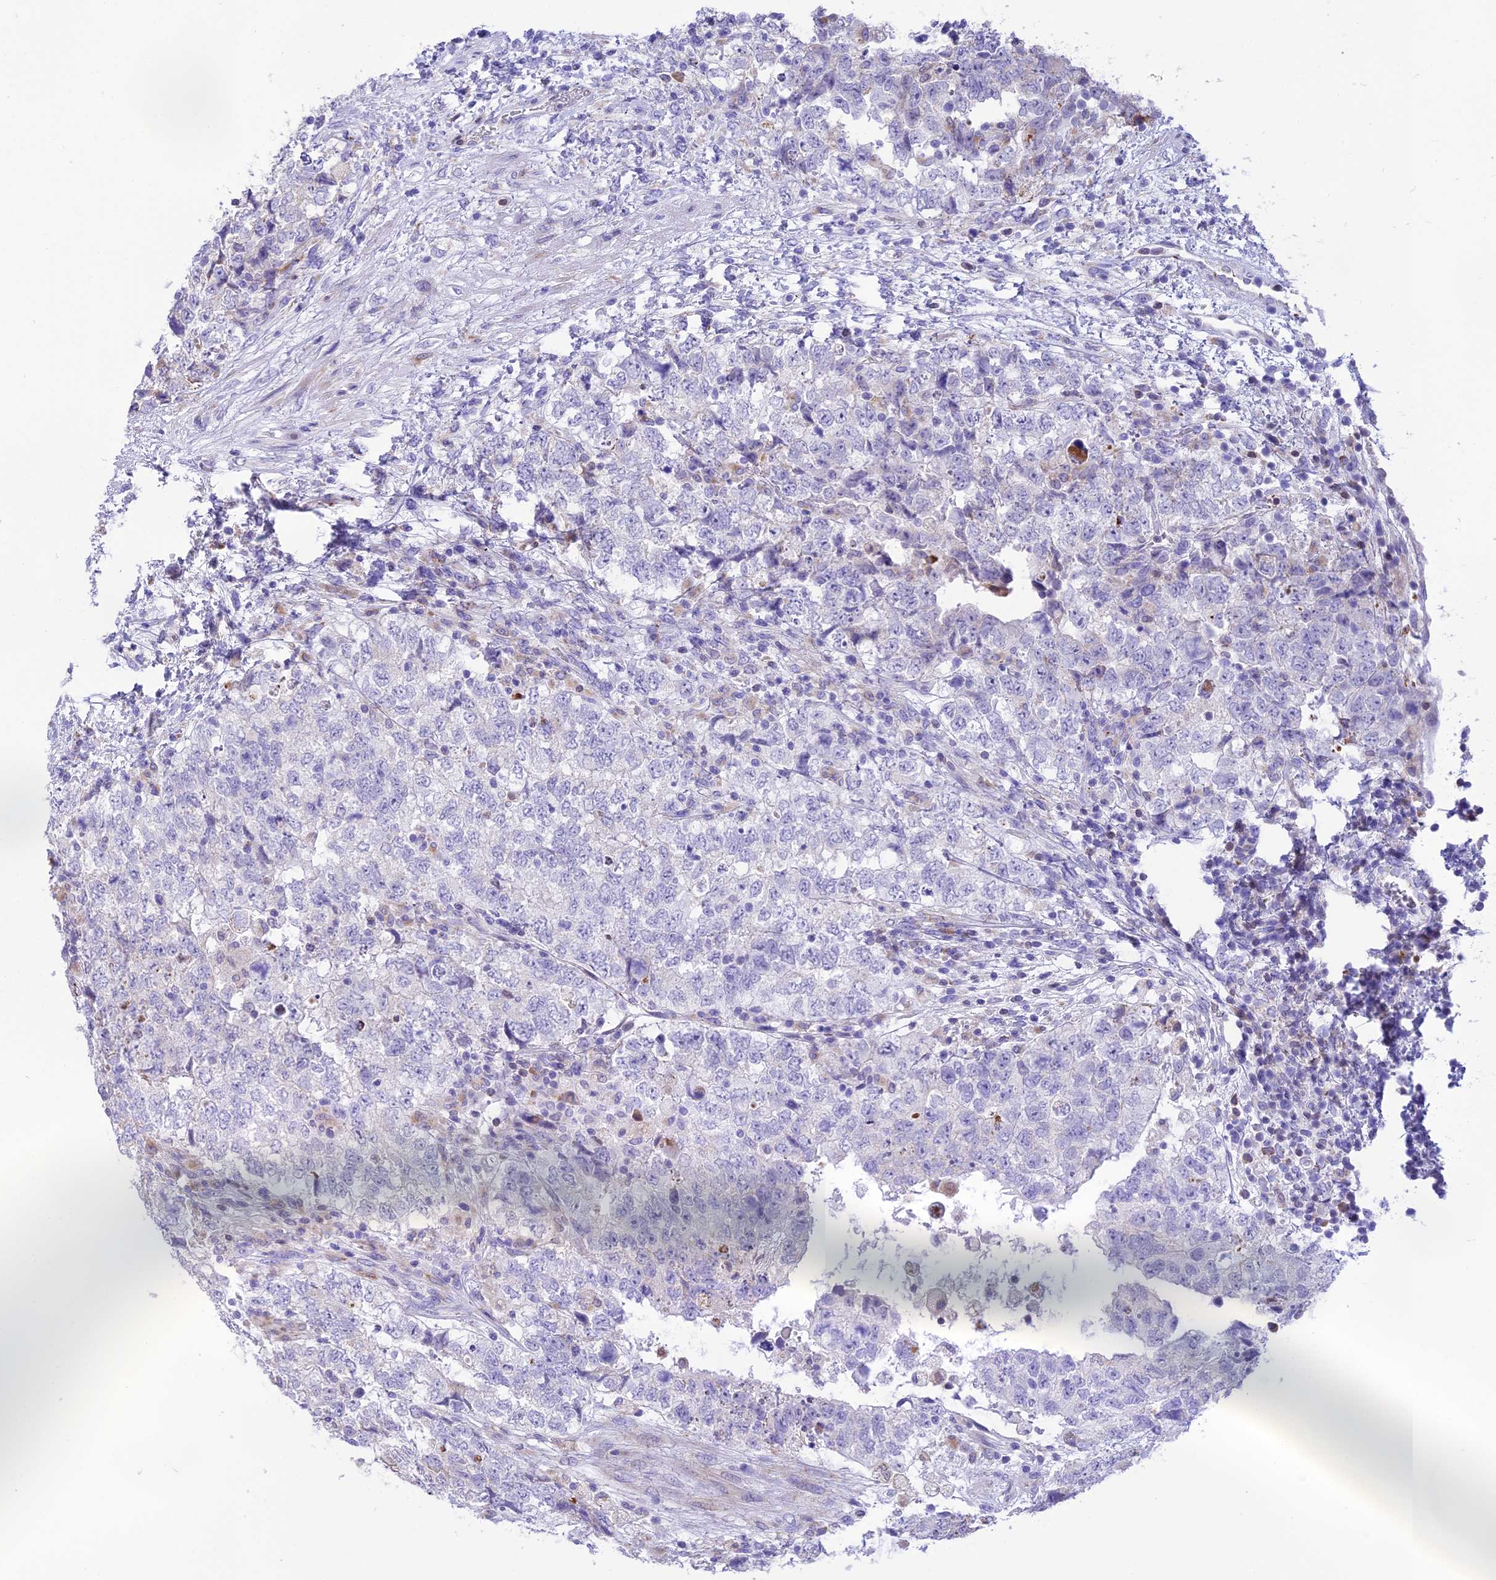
{"staining": {"intensity": "negative", "quantity": "none", "location": "none"}, "tissue": "testis cancer", "cell_type": "Tumor cells", "image_type": "cancer", "snomed": [{"axis": "morphology", "description": "Carcinoma, Embryonal, NOS"}, {"axis": "topography", "description": "Testis"}], "caption": "Histopathology image shows no protein expression in tumor cells of embryonal carcinoma (testis) tissue.", "gene": "DOC2B", "patient": {"sex": "male", "age": 37}}